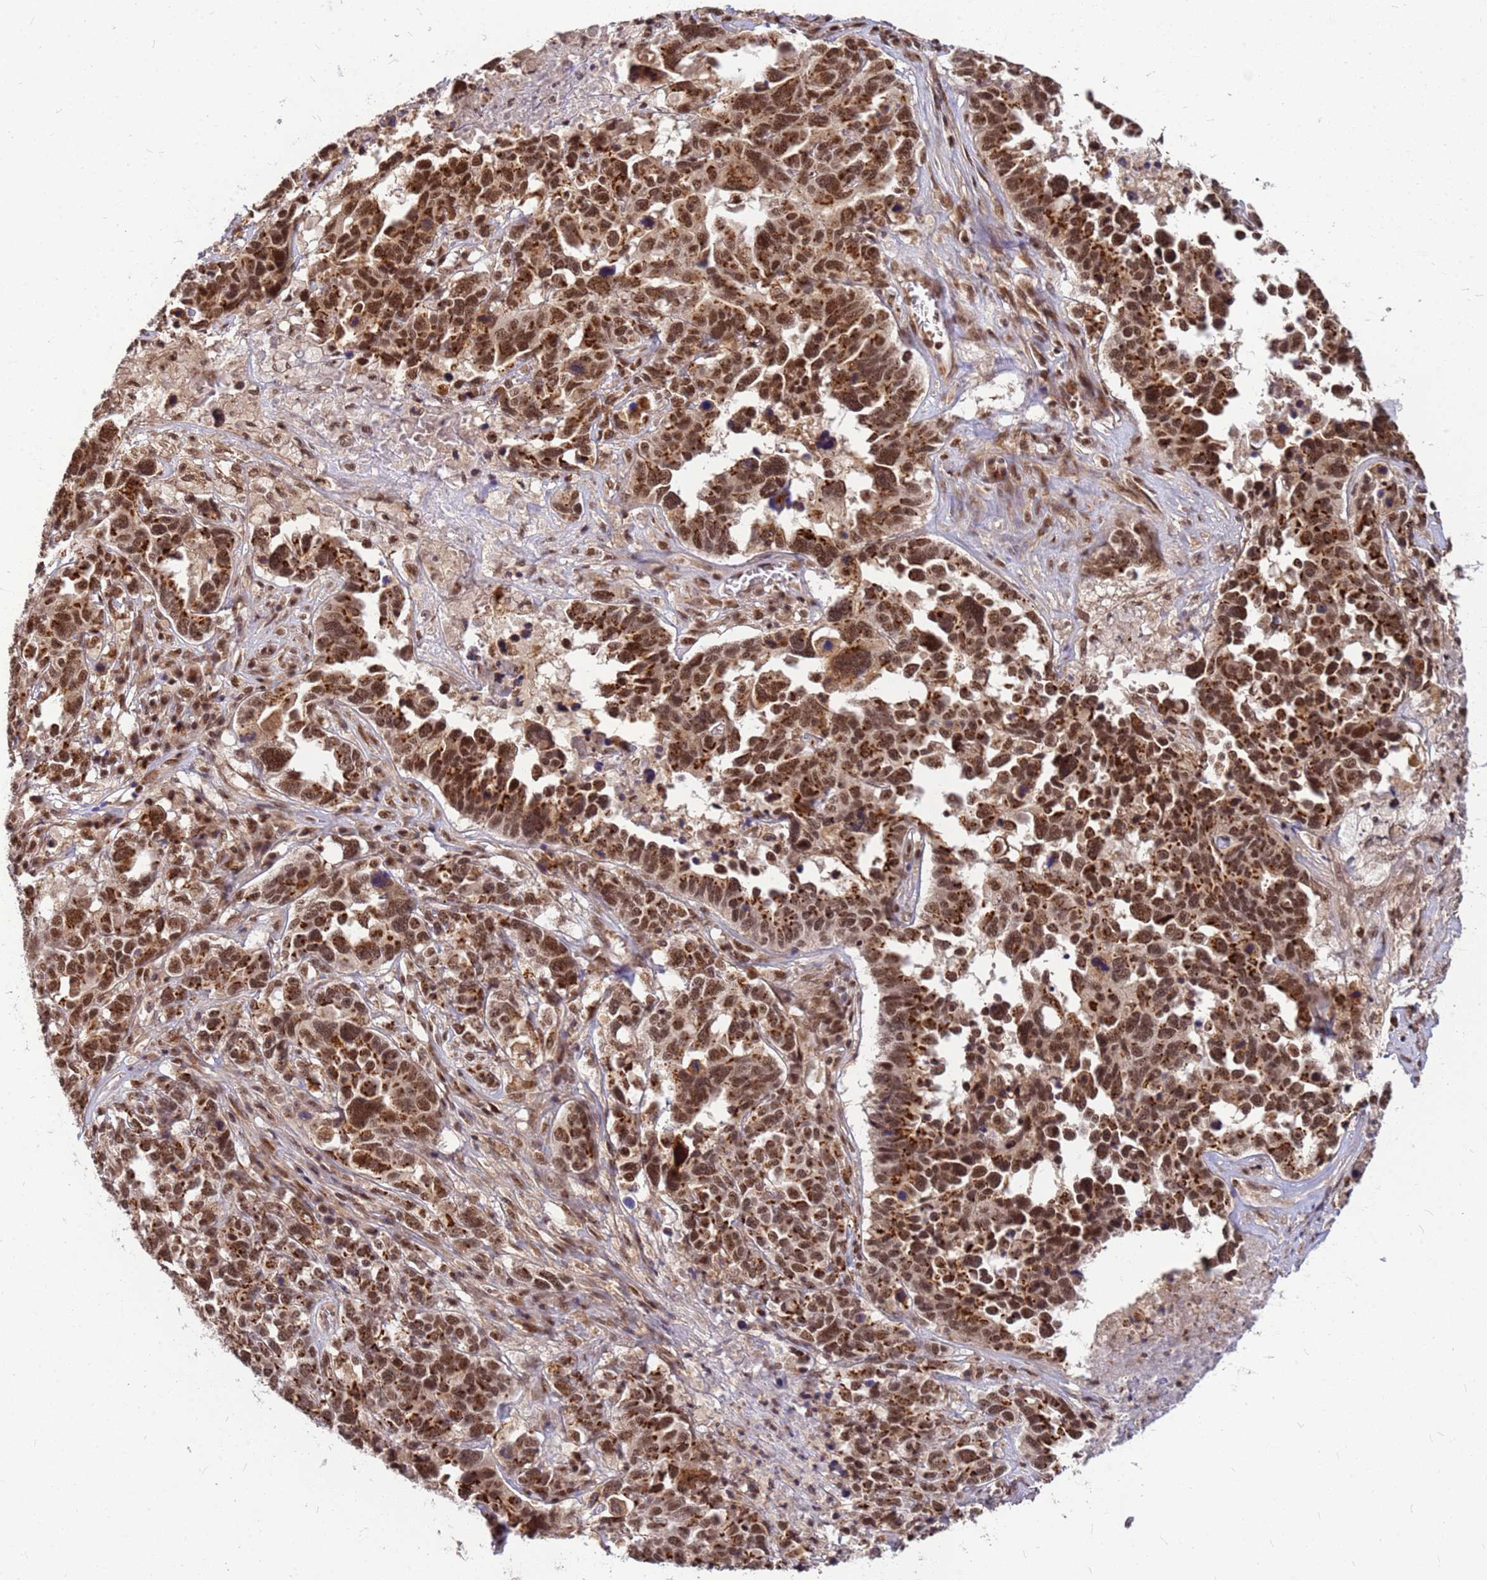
{"staining": {"intensity": "strong", "quantity": ">75%", "location": "cytoplasmic/membranous,nuclear"}, "tissue": "ovarian cancer", "cell_type": "Tumor cells", "image_type": "cancer", "snomed": [{"axis": "morphology", "description": "Carcinoma, endometroid"}, {"axis": "topography", "description": "Ovary"}], "caption": "This image reveals endometroid carcinoma (ovarian) stained with immunohistochemistry to label a protein in brown. The cytoplasmic/membranous and nuclear of tumor cells show strong positivity for the protein. Nuclei are counter-stained blue.", "gene": "NCBP2", "patient": {"sex": "female", "age": 62}}